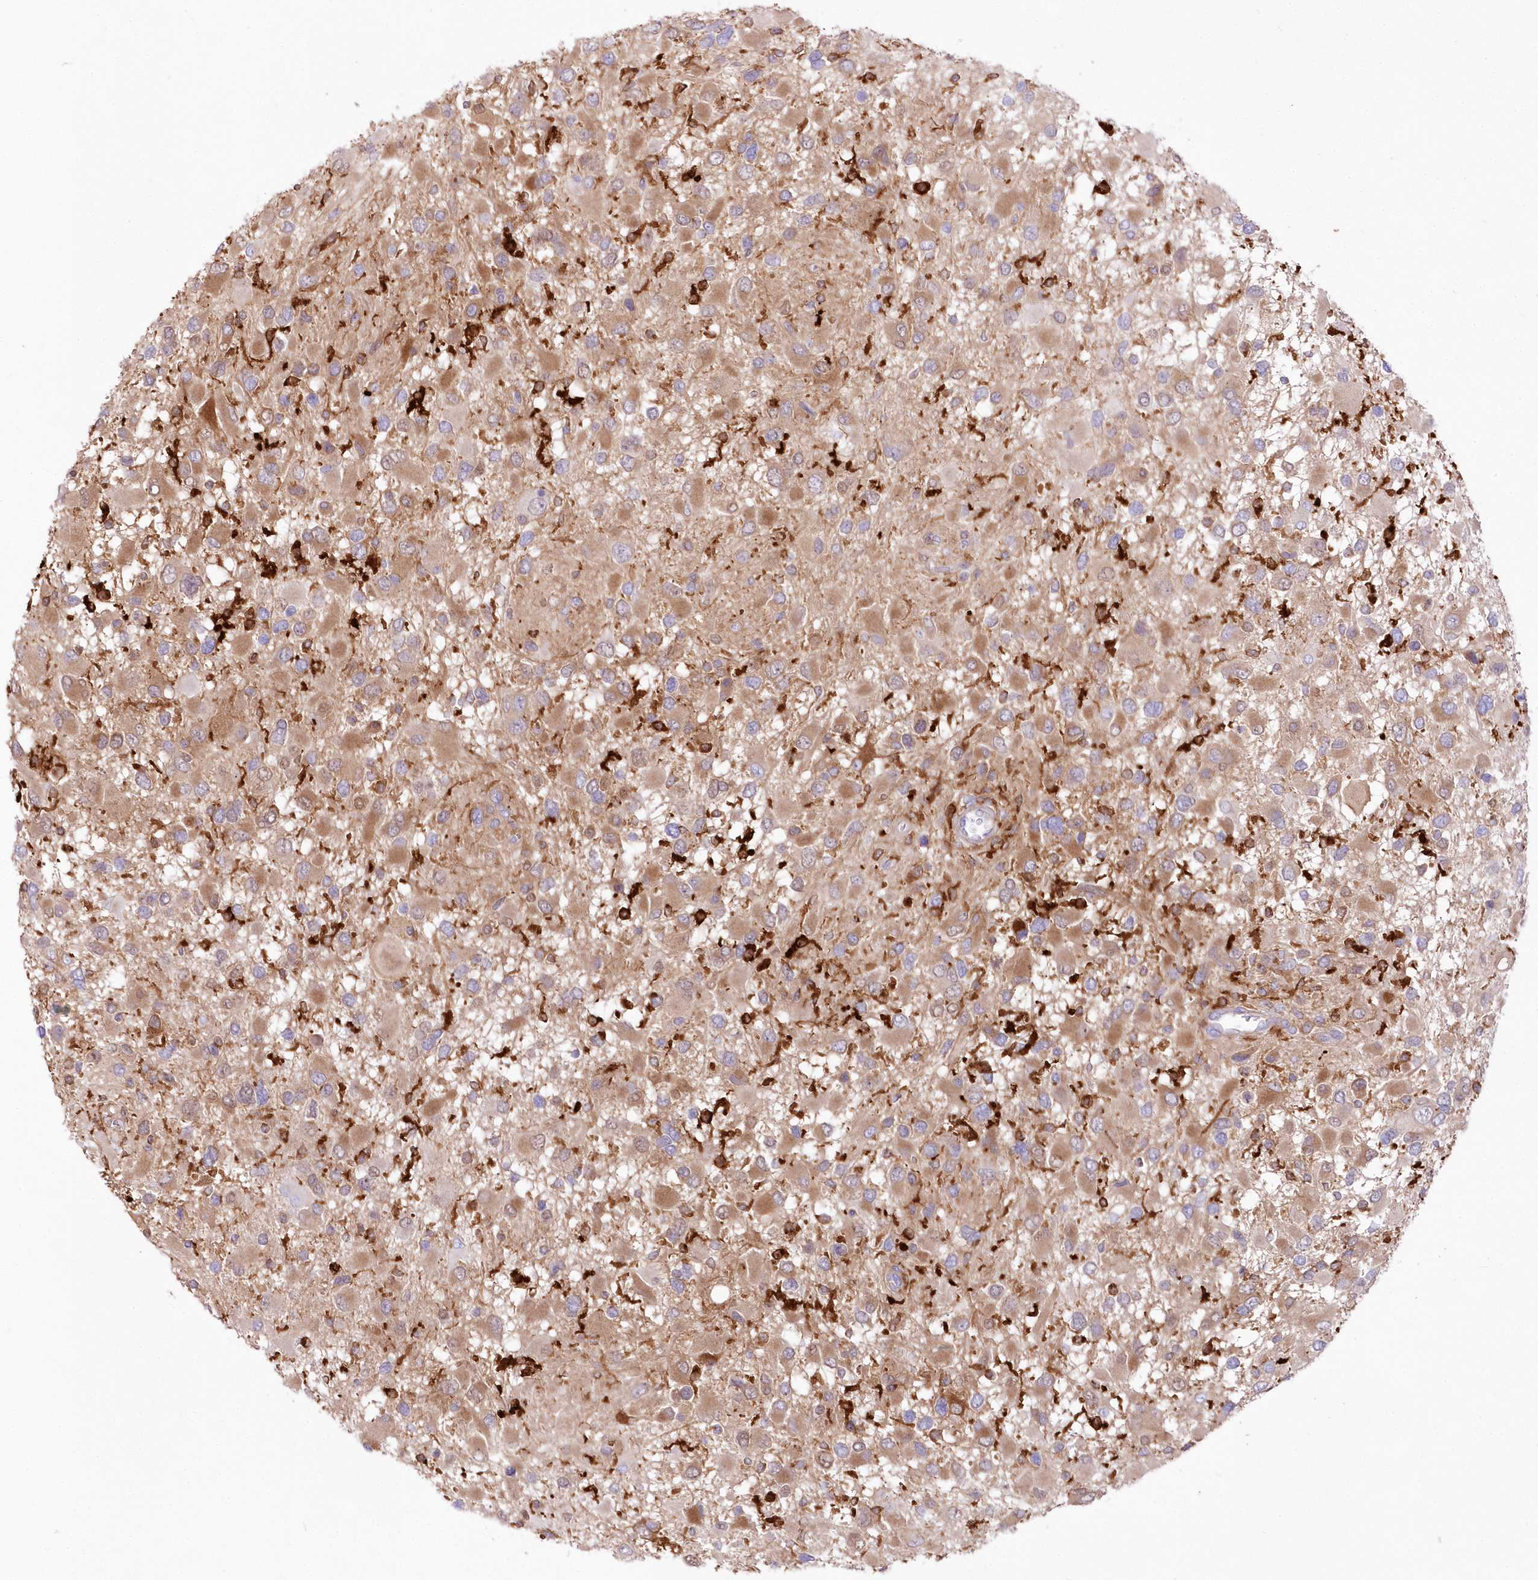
{"staining": {"intensity": "moderate", "quantity": ">75%", "location": "cytoplasmic/membranous"}, "tissue": "glioma", "cell_type": "Tumor cells", "image_type": "cancer", "snomed": [{"axis": "morphology", "description": "Glioma, malignant, High grade"}, {"axis": "topography", "description": "Brain"}], "caption": "DAB (3,3'-diaminobenzidine) immunohistochemical staining of glioma shows moderate cytoplasmic/membranous protein staining in approximately >75% of tumor cells.", "gene": "DNAJC19", "patient": {"sex": "male", "age": 53}}